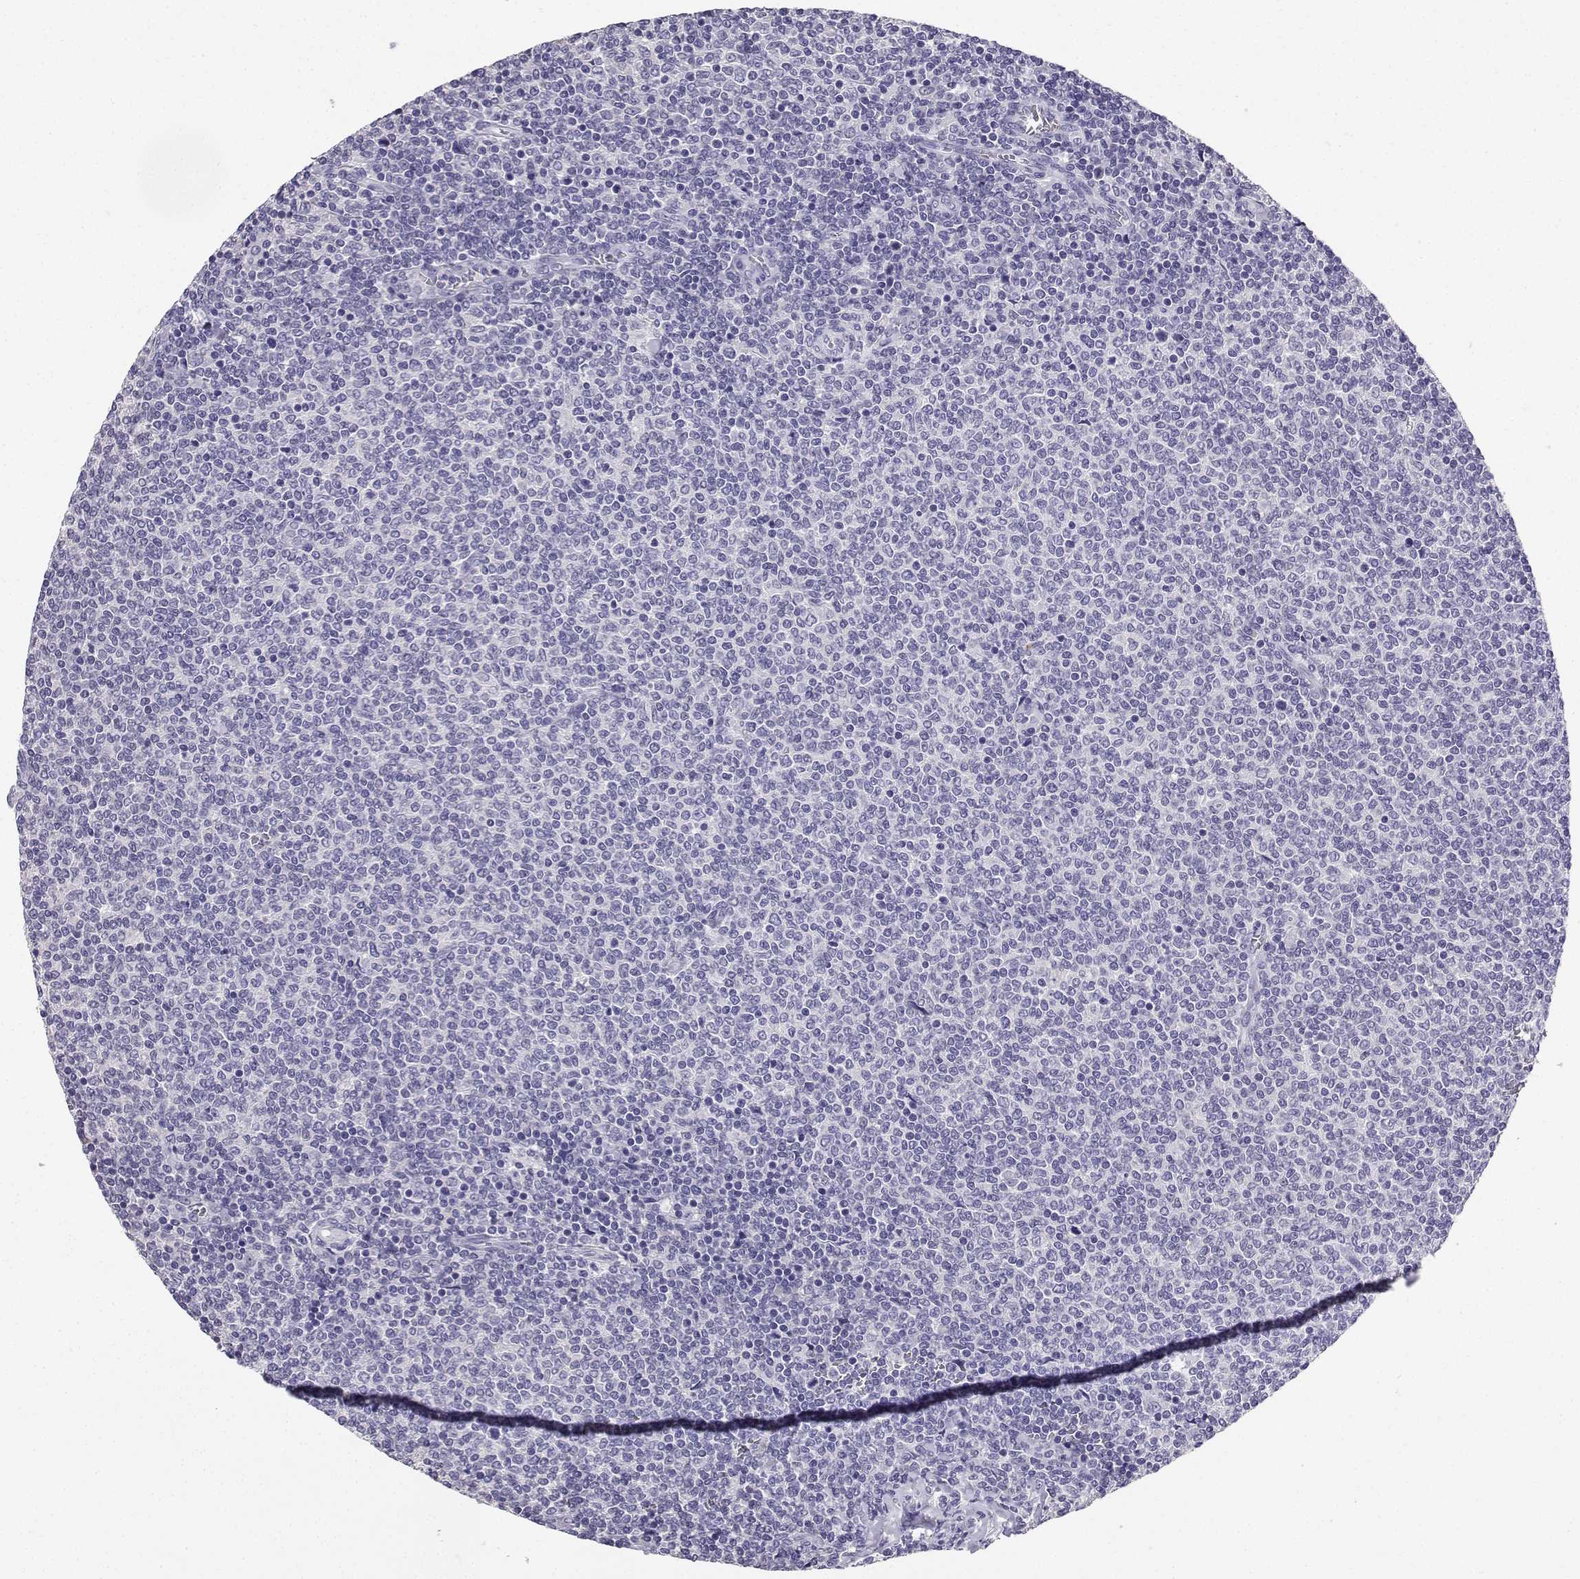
{"staining": {"intensity": "negative", "quantity": "none", "location": "none"}, "tissue": "lymphoma", "cell_type": "Tumor cells", "image_type": "cancer", "snomed": [{"axis": "morphology", "description": "Malignant lymphoma, non-Hodgkin's type, Low grade"}, {"axis": "topography", "description": "Lymph node"}], "caption": "Immunohistochemistry image of human lymphoma stained for a protein (brown), which displays no expression in tumor cells.", "gene": "SPAG11B", "patient": {"sex": "male", "age": 52}}